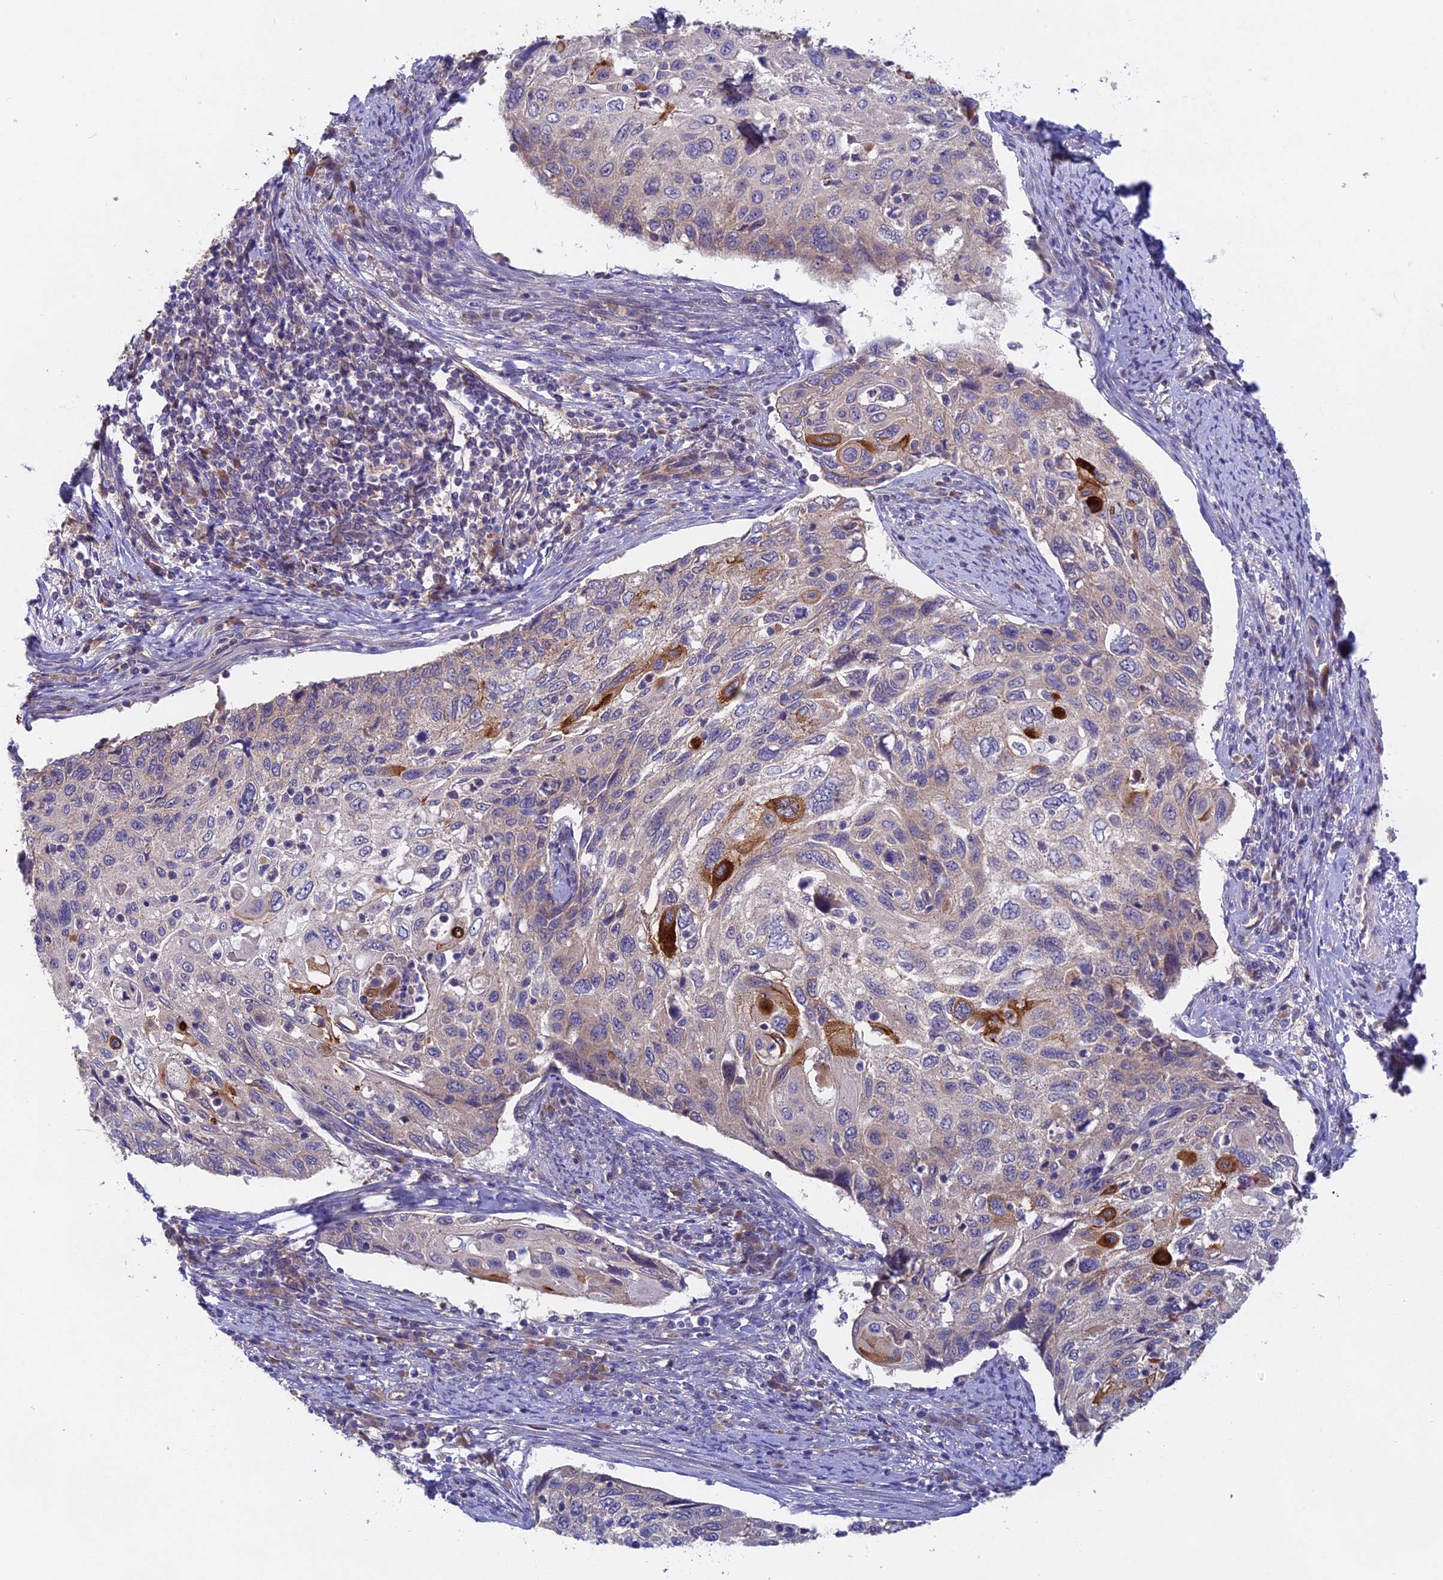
{"staining": {"intensity": "strong", "quantity": "<25%", "location": "cytoplasmic/membranous"}, "tissue": "cervical cancer", "cell_type": "Tumor cells", "image_type": "cancer", "snomed": [{"axis": "morphology", "description": "Squamous cell carcinoma, NOS"}, {"axis": "topography", "description": "Cervix"}], "caption": "Cervical cancer (squamous cell carcinoma) stained with a brown dye reveals strong cytoplasmic/membranous positive staining in about <25% of tumor cells.", "gene": "TENT4B", "patient": {"sex": "female", "age": 70}}